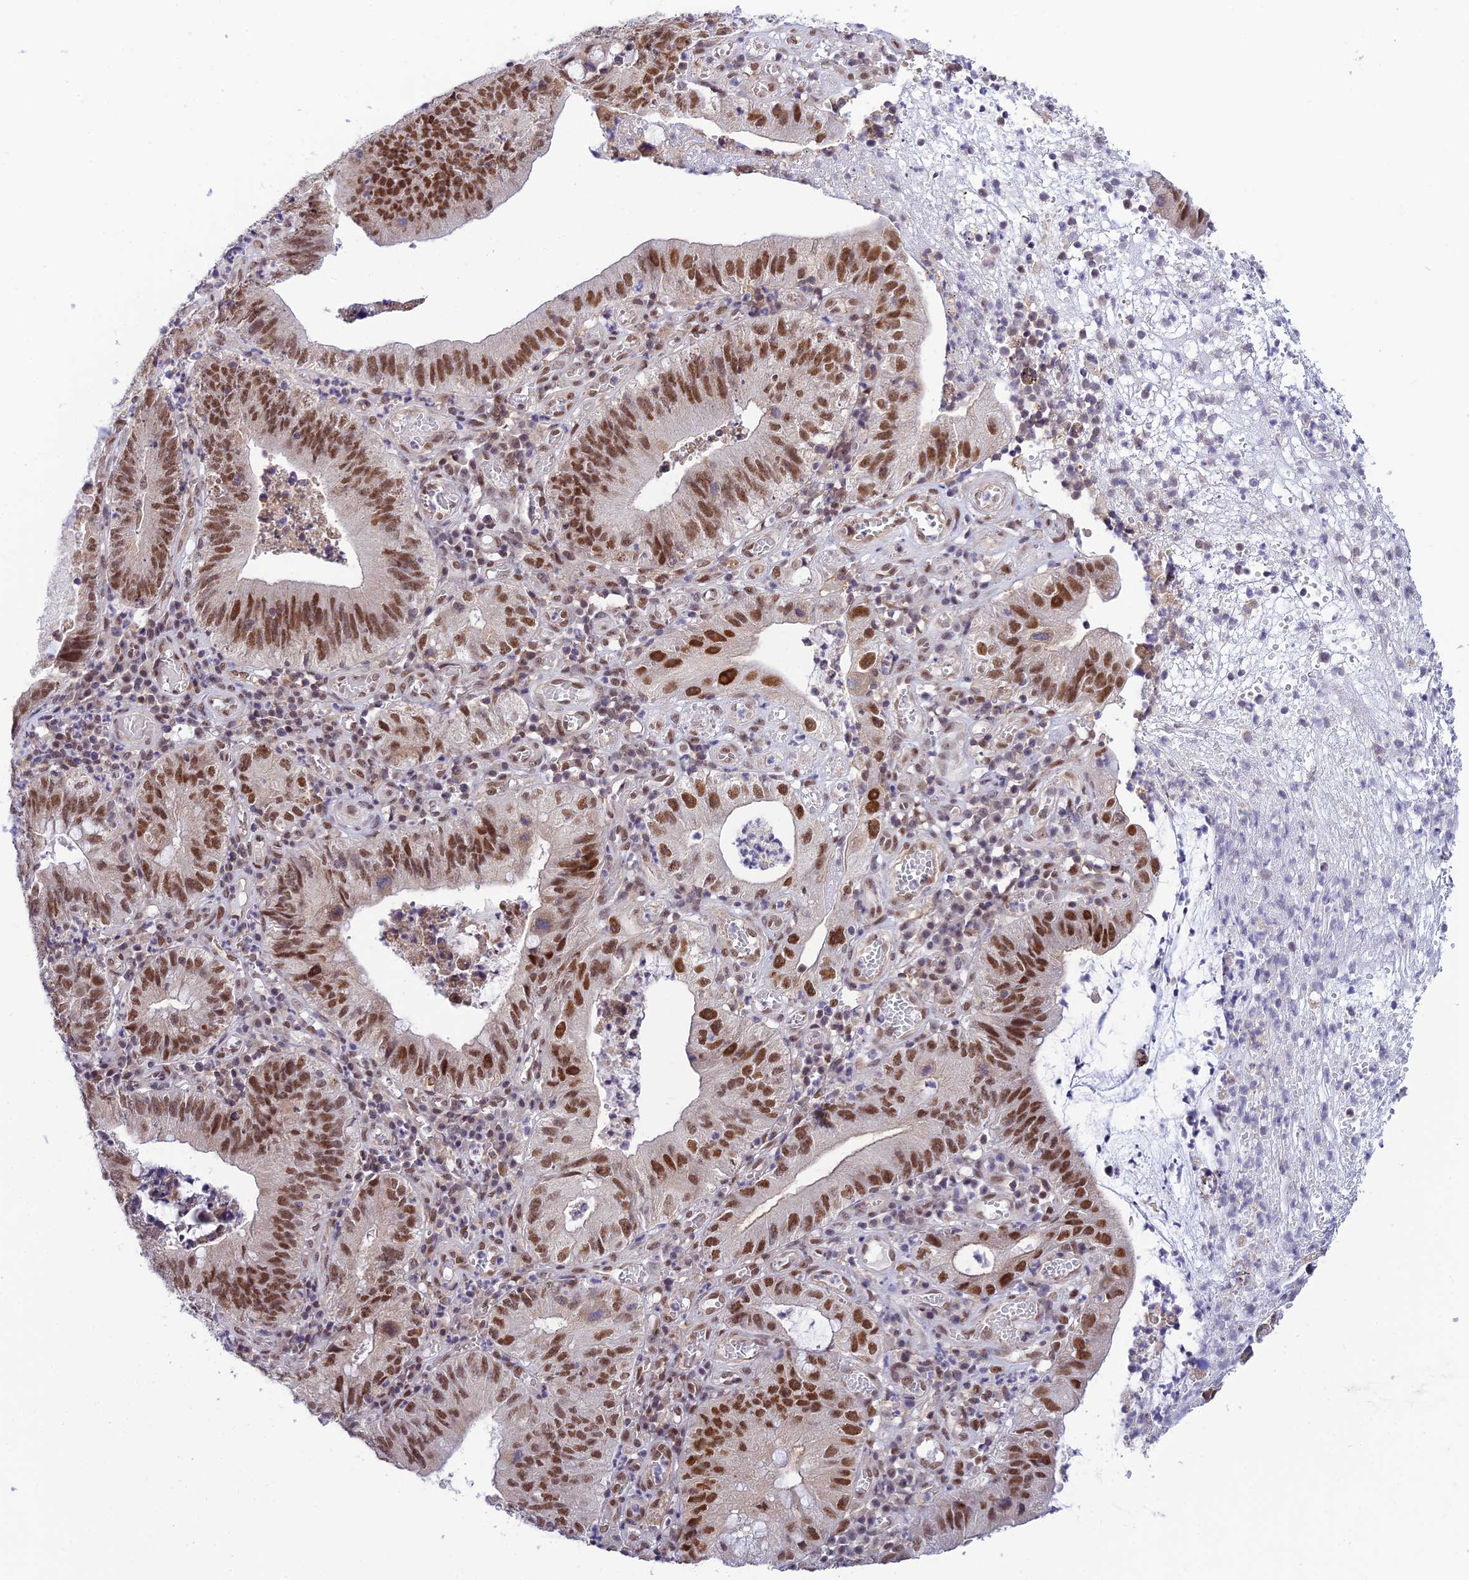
{"staining": {"intensity": "moderate", "quantity": ">75%", "location": "nuclear"}, "tissue": "stomach cancer", "cell_type": "Tumor cells", "image_type": "cancer", "snomed": [{"axis": "morphology", "description": "Adenocarcinoma, NOS"}, {"axis": "topography", "description": "Stomach"}], "caption": "DAB (3,3'-diaminobenzidine) immunohistochemical staining of human stomach cancer reveals moderate nuclear protein staining in approximately >75% of tumor cells.", "gene": "C2orf49", "patient": {"sex": "male", "age": 59}}